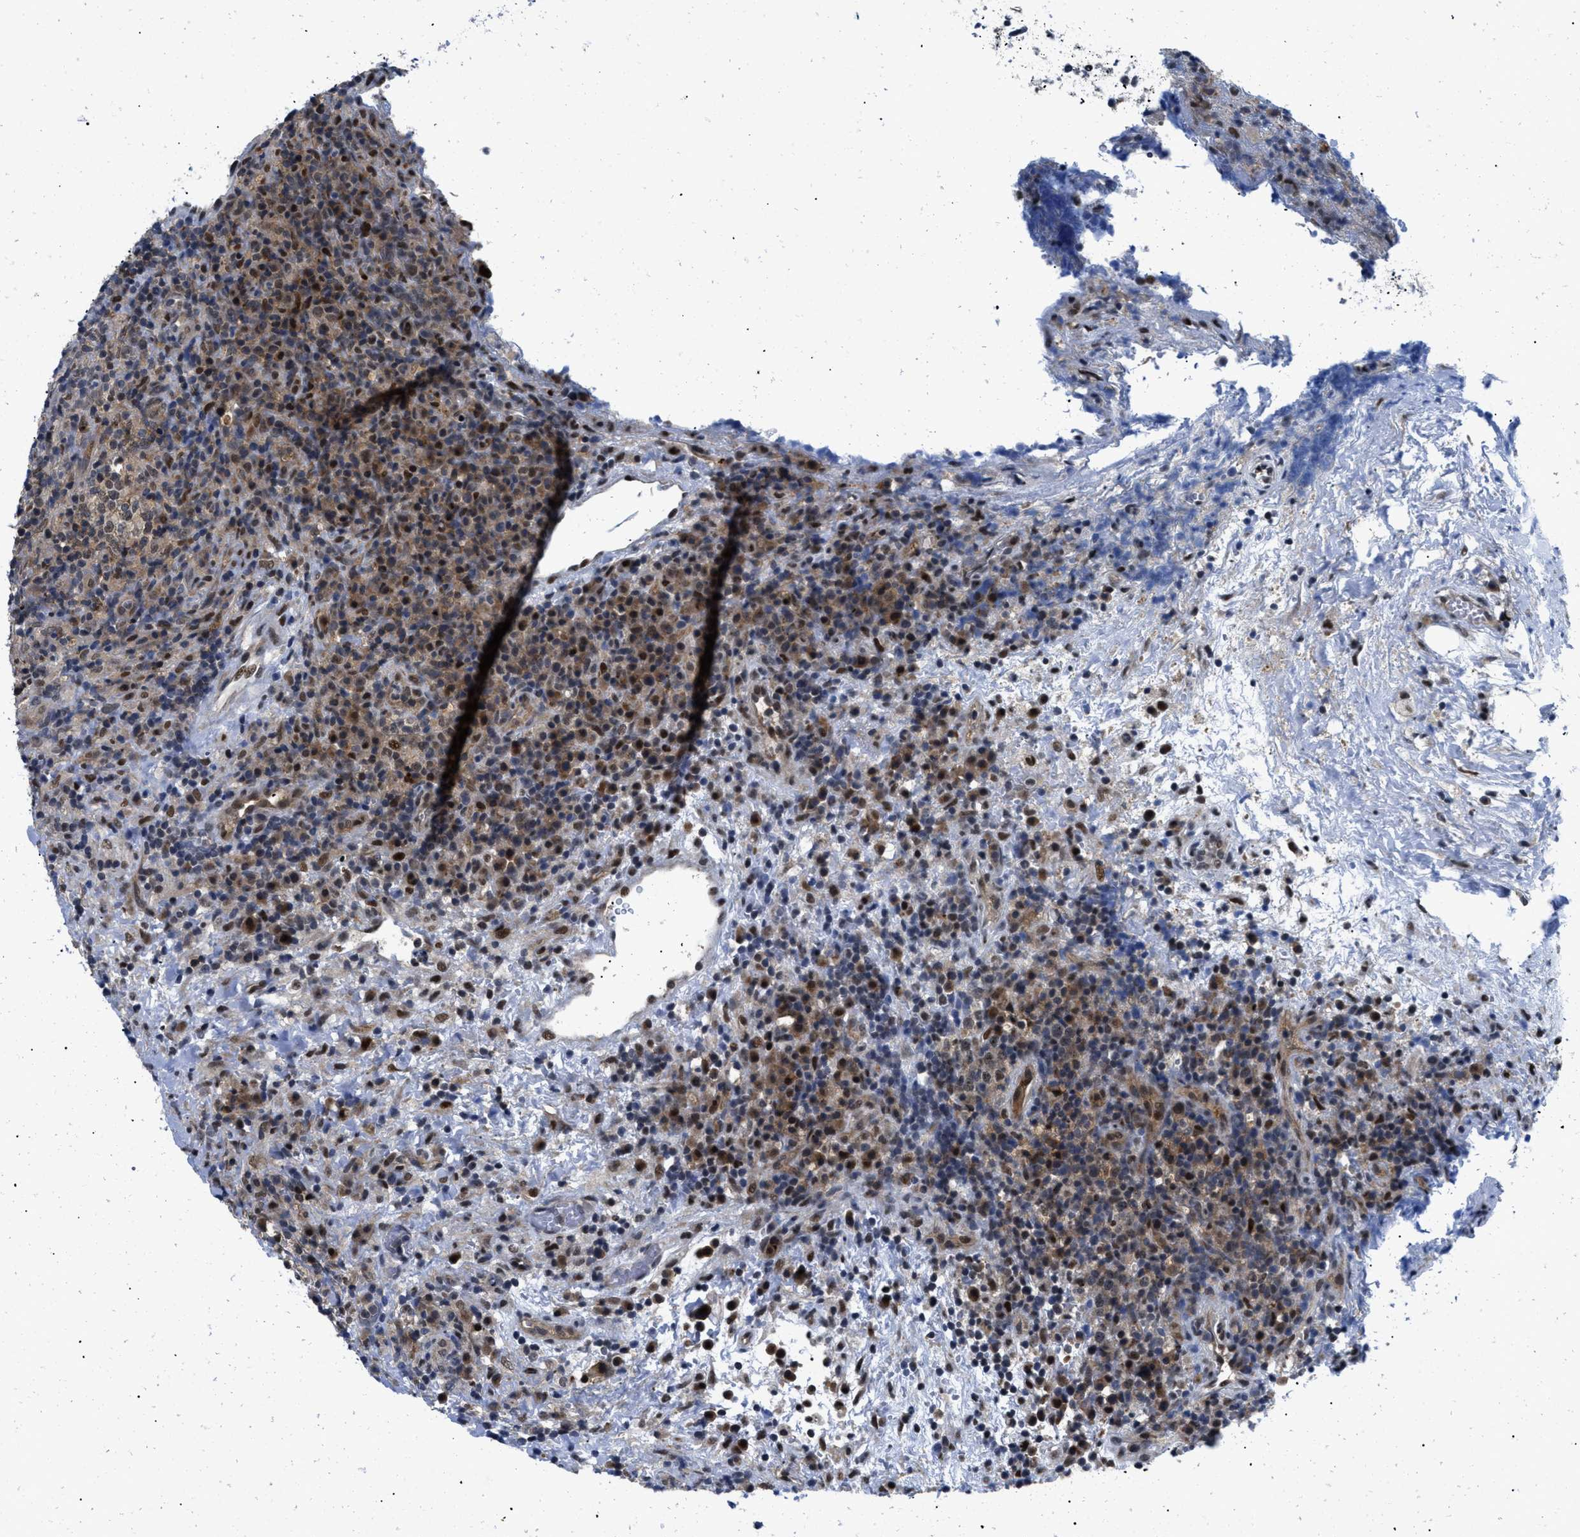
{"staining": {"intensity": "moderate", "quantity": ">75%", "location": "cytoplasmic/membranous,nuclear"}, "tissue": "lymphoma", "cell_type": "Tumor cells", "image_type": "cancer", "snomed": [{"axis": "morphology", "description": "Malignant lymphoma, non-Hodgkin's type, High grade"}, {"axis": "topography", "description": "Lymph node"}], "caption": "Human malignant lymphoma, non-Hodgkin's type (high-grade) stained with a brown dye exhibits moderate cytoplasmic/membranous and nuclear positive positivity in approximately >75% of tumor cells.", "gene": "SLC29A2", "patient": {"sex": "female", "age": 76}}